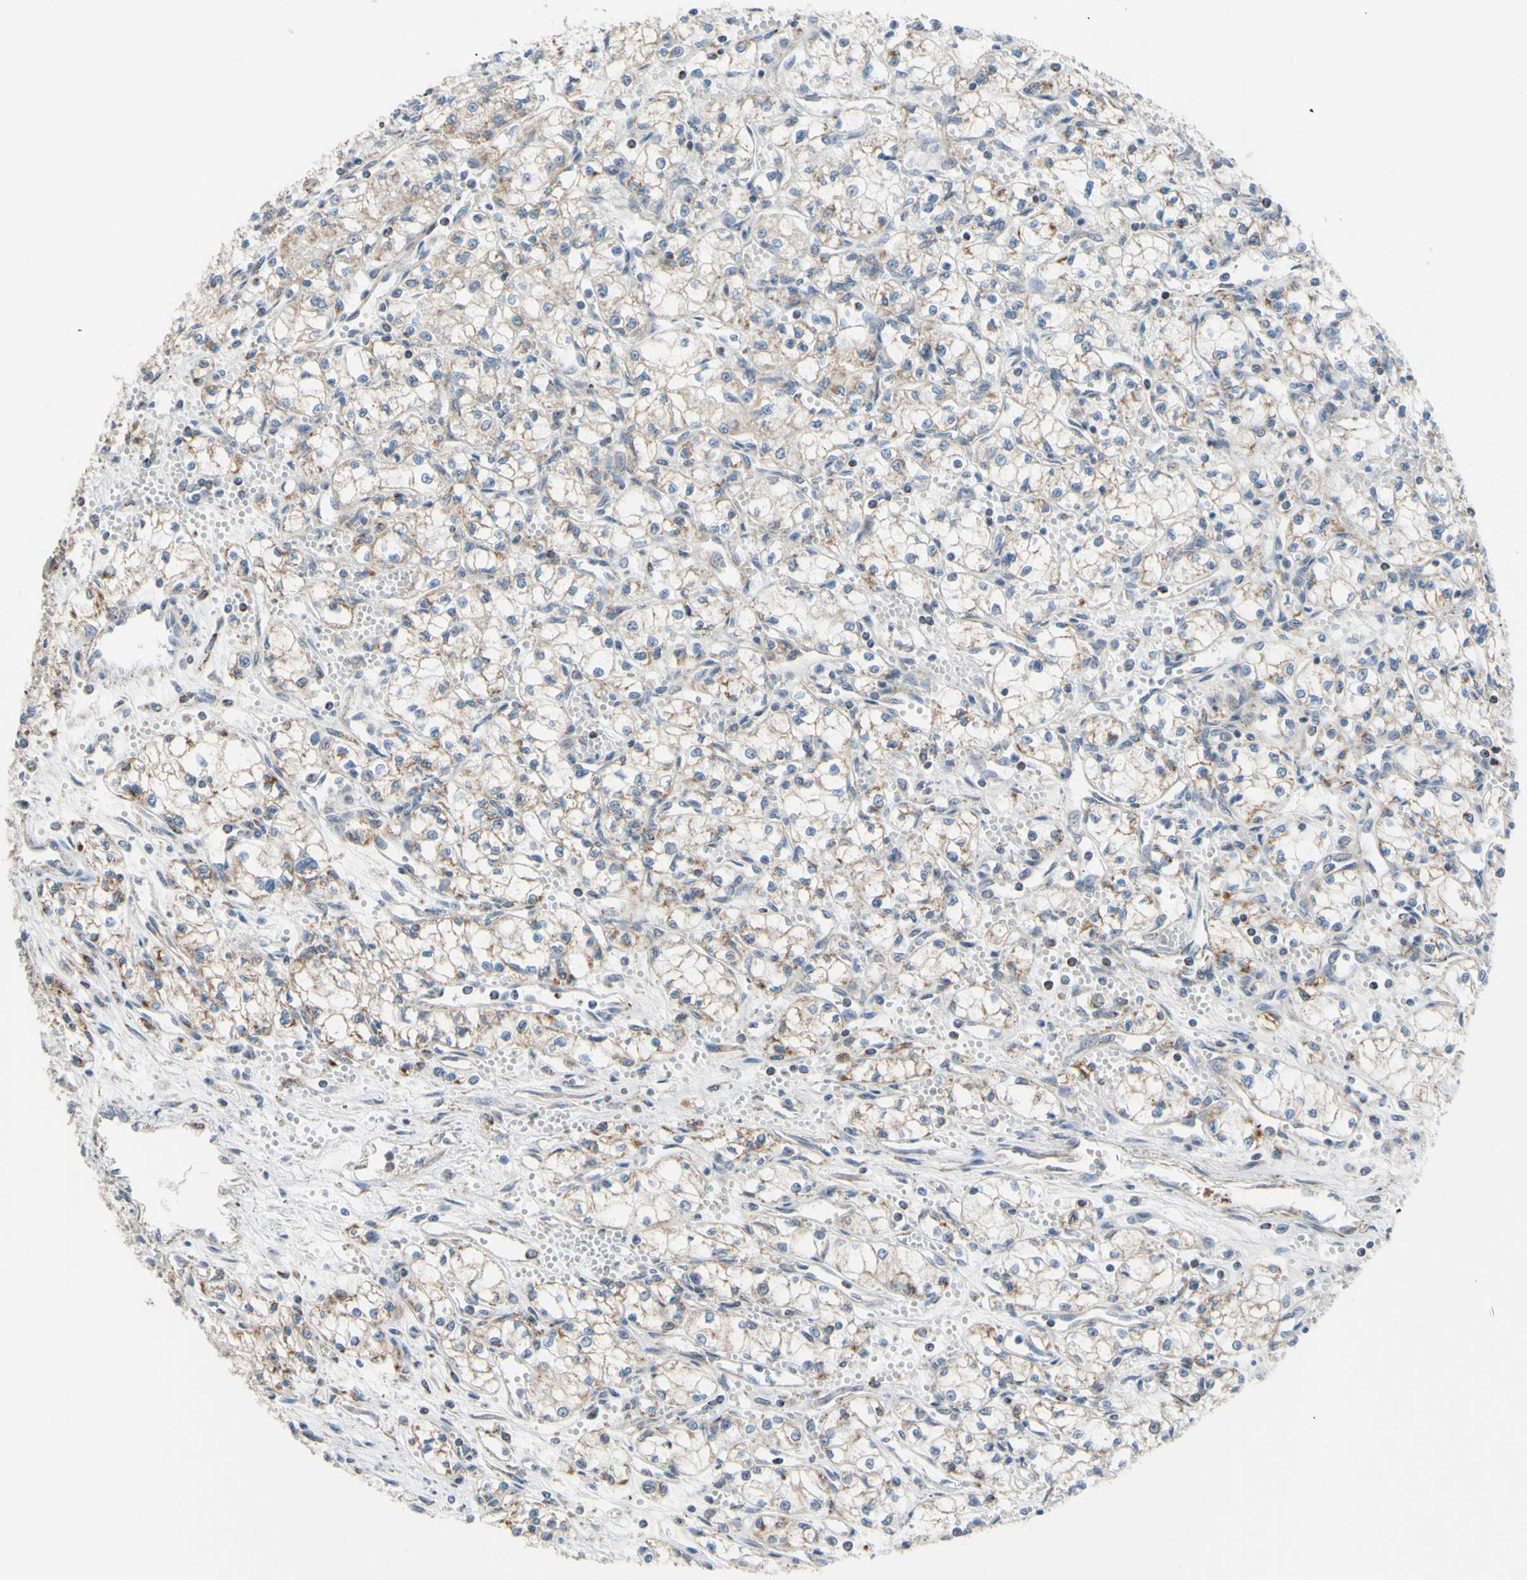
{"staining": {"intensity": "weak", "quantity": "<25%", "location": "cytoplasmic/membranous"}, "tissue": "renal cancer", "cell_type": "Tumor cells", "image_type": "cancer", "snomed": [{"axis": "morphology", "description": "Normal tissue, NOS"}, {"axis": "morphology", "description": "Adenocarcinoma, NOS"}, {"axis": "topography", "description": "Kidney"}], "caption": "An IHC image of renal adenocarcinoma is shown. There is no staining in tumor cells of renal adenocarcinoma.", "gene": "GLT8D1", "patient": {"sex": "male", "age": 59}}